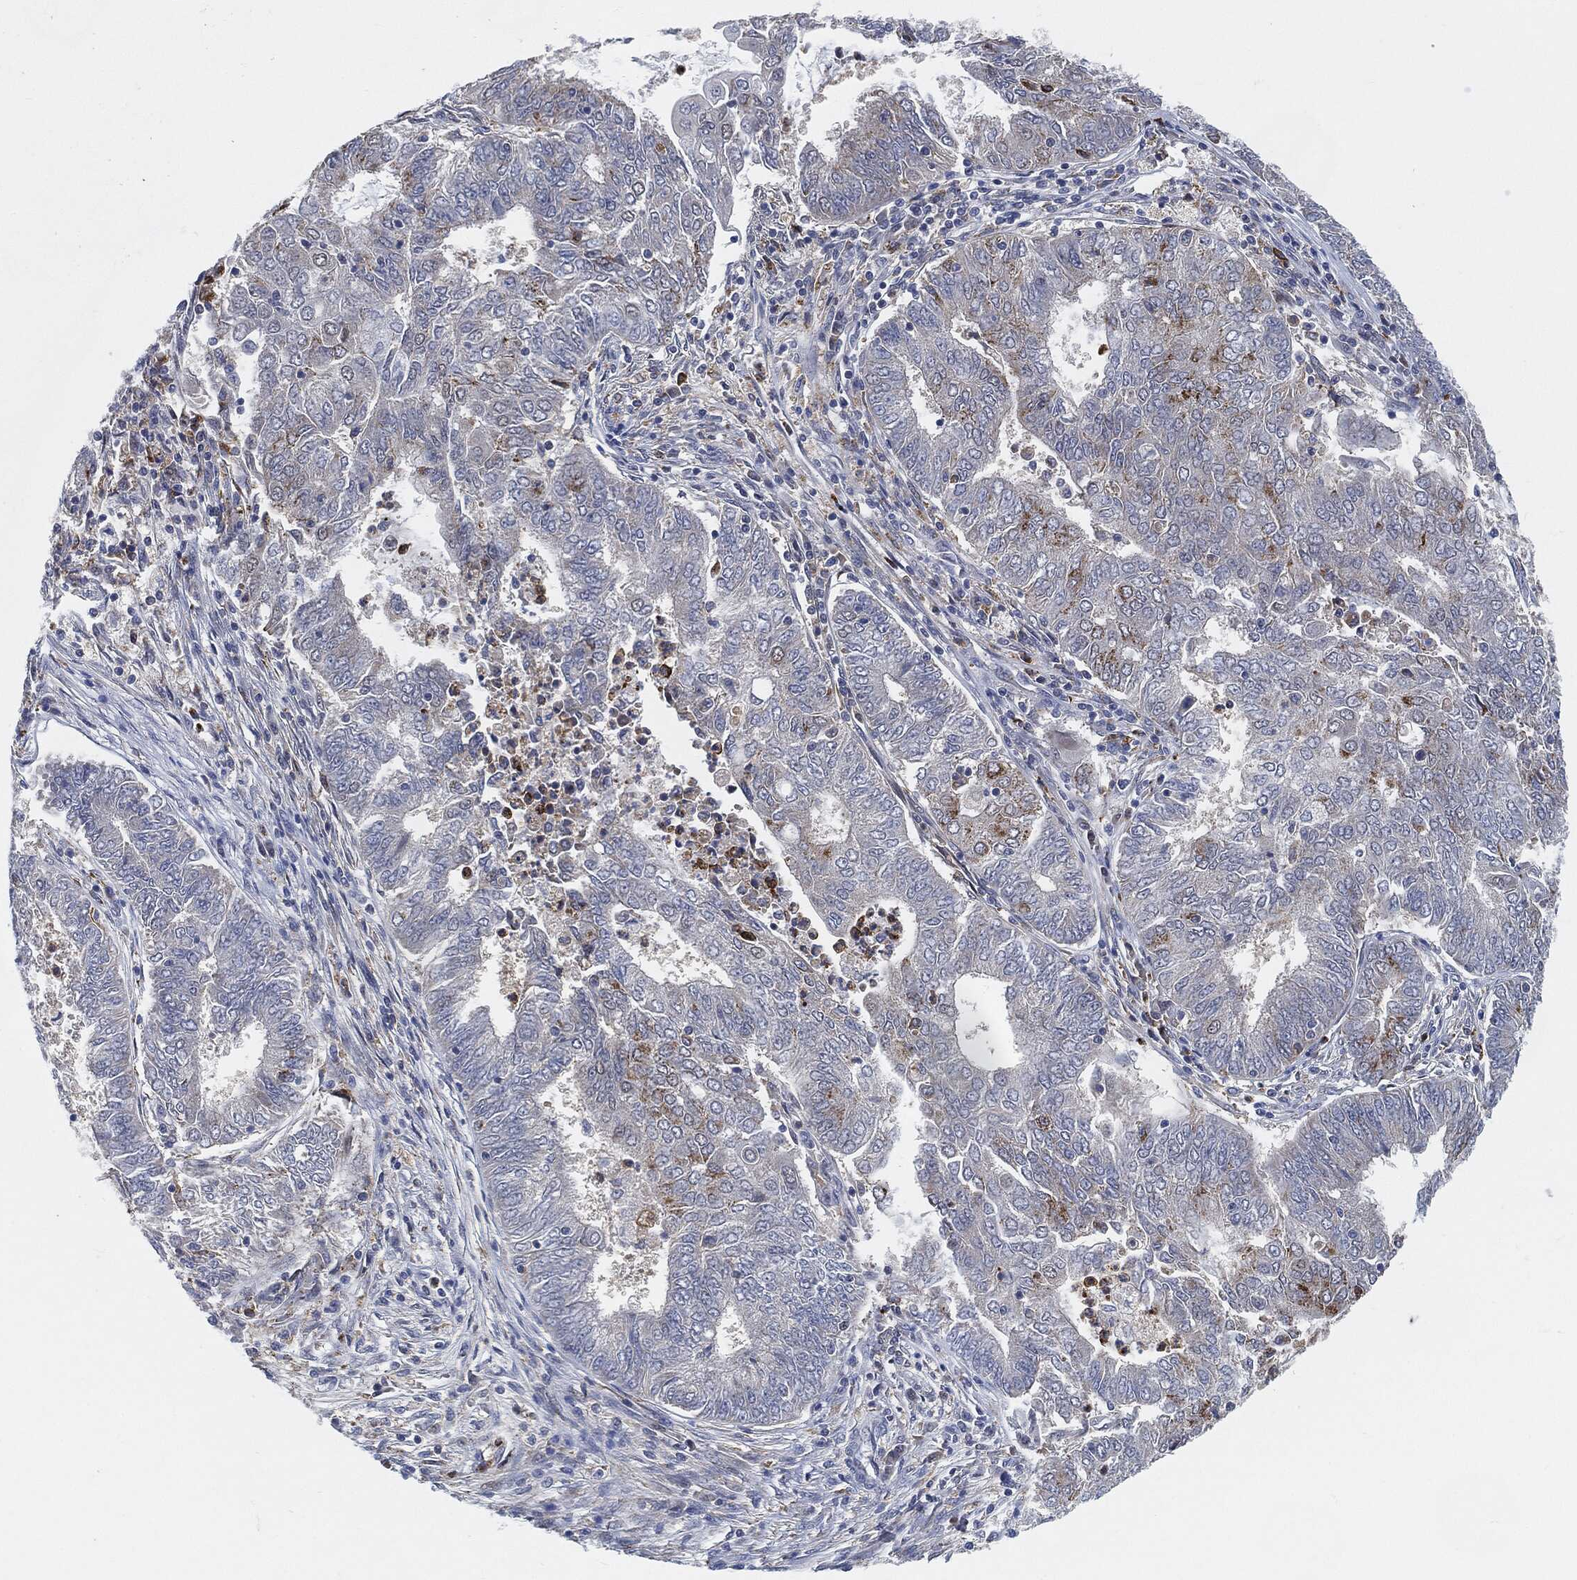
{"staining": {"intensity": "strong", "quantity": "<25%", "location": "cytoplasmic/membranous"}, "tissue": "endometrial cancer", "cell_type": "Tumor cells", "image_type": "cancer", "snomed": [{"axis": "morphology", "description": "Adenocarcinoma, NOS"}, {"axis": "topography", "description": "Endometrium"}], "caption": "An IHC histopathology image of tumor tissue is shown. Protein staining in brown highlights strong cytoplasmic/membranous positivity in endometrial adenocarcinoma within tumor cells.", "gene": "VSIG4", "patient": {"sex": "female", "age": 62}}